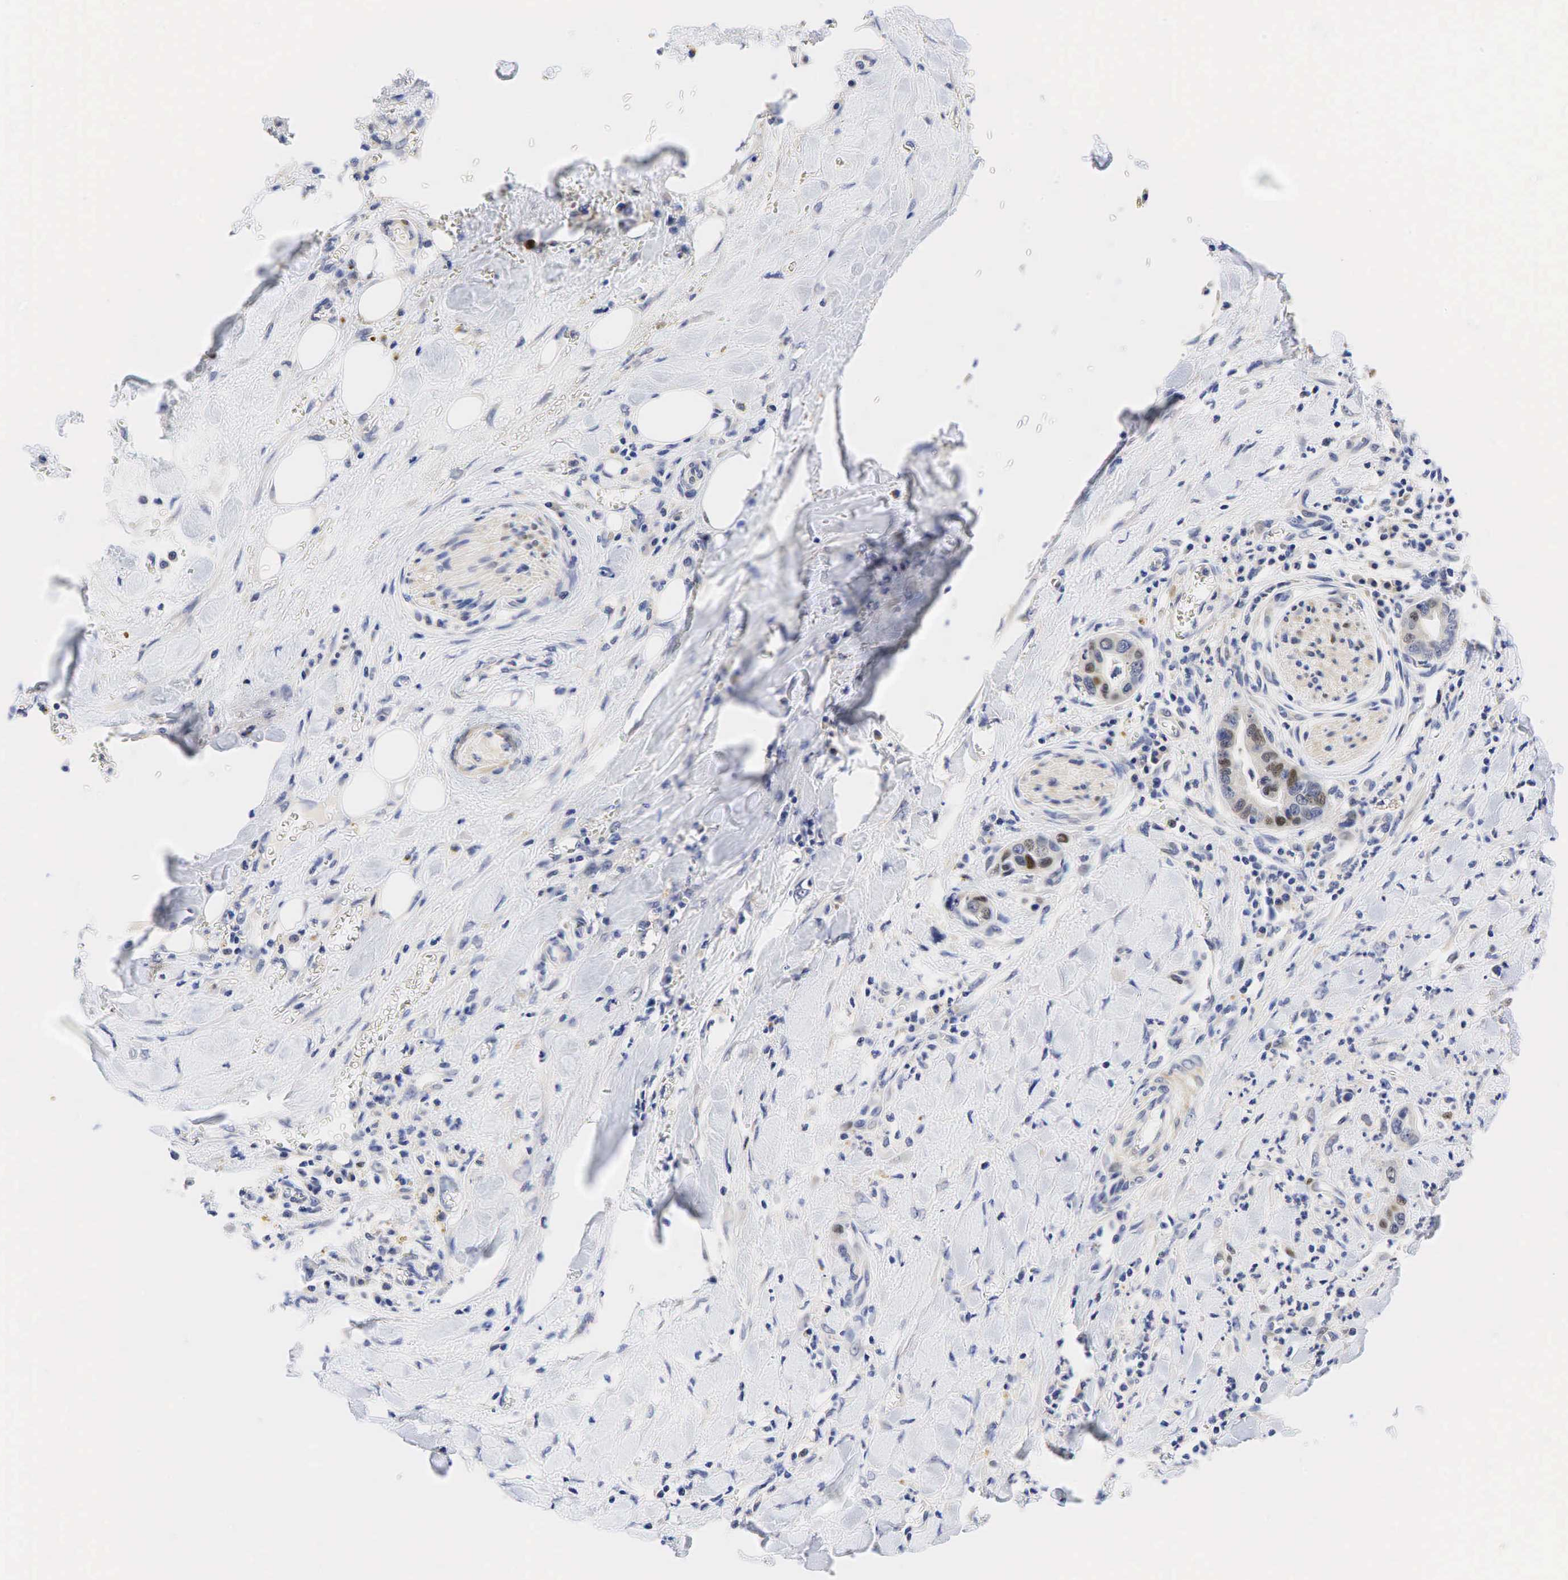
{"staining": {"intensity": "strong", "quantity": "<25%", "location": "nuclear"}, "tissue": "pancreatic cancer", "cell_type": "Tumor cells", "image_type": "cancer", "snomed": [{"axis": "morphology", "description": "Adenocarcinoma, NOS"}, {"axis": "topography", "description": "Pancreas"}], "caption": "Strong nuclear staining is identified in about <25% of tumor cells in pancreatic cancer.", "gene": "CCND1", "patient": {"sex": "male", "age": 69}}